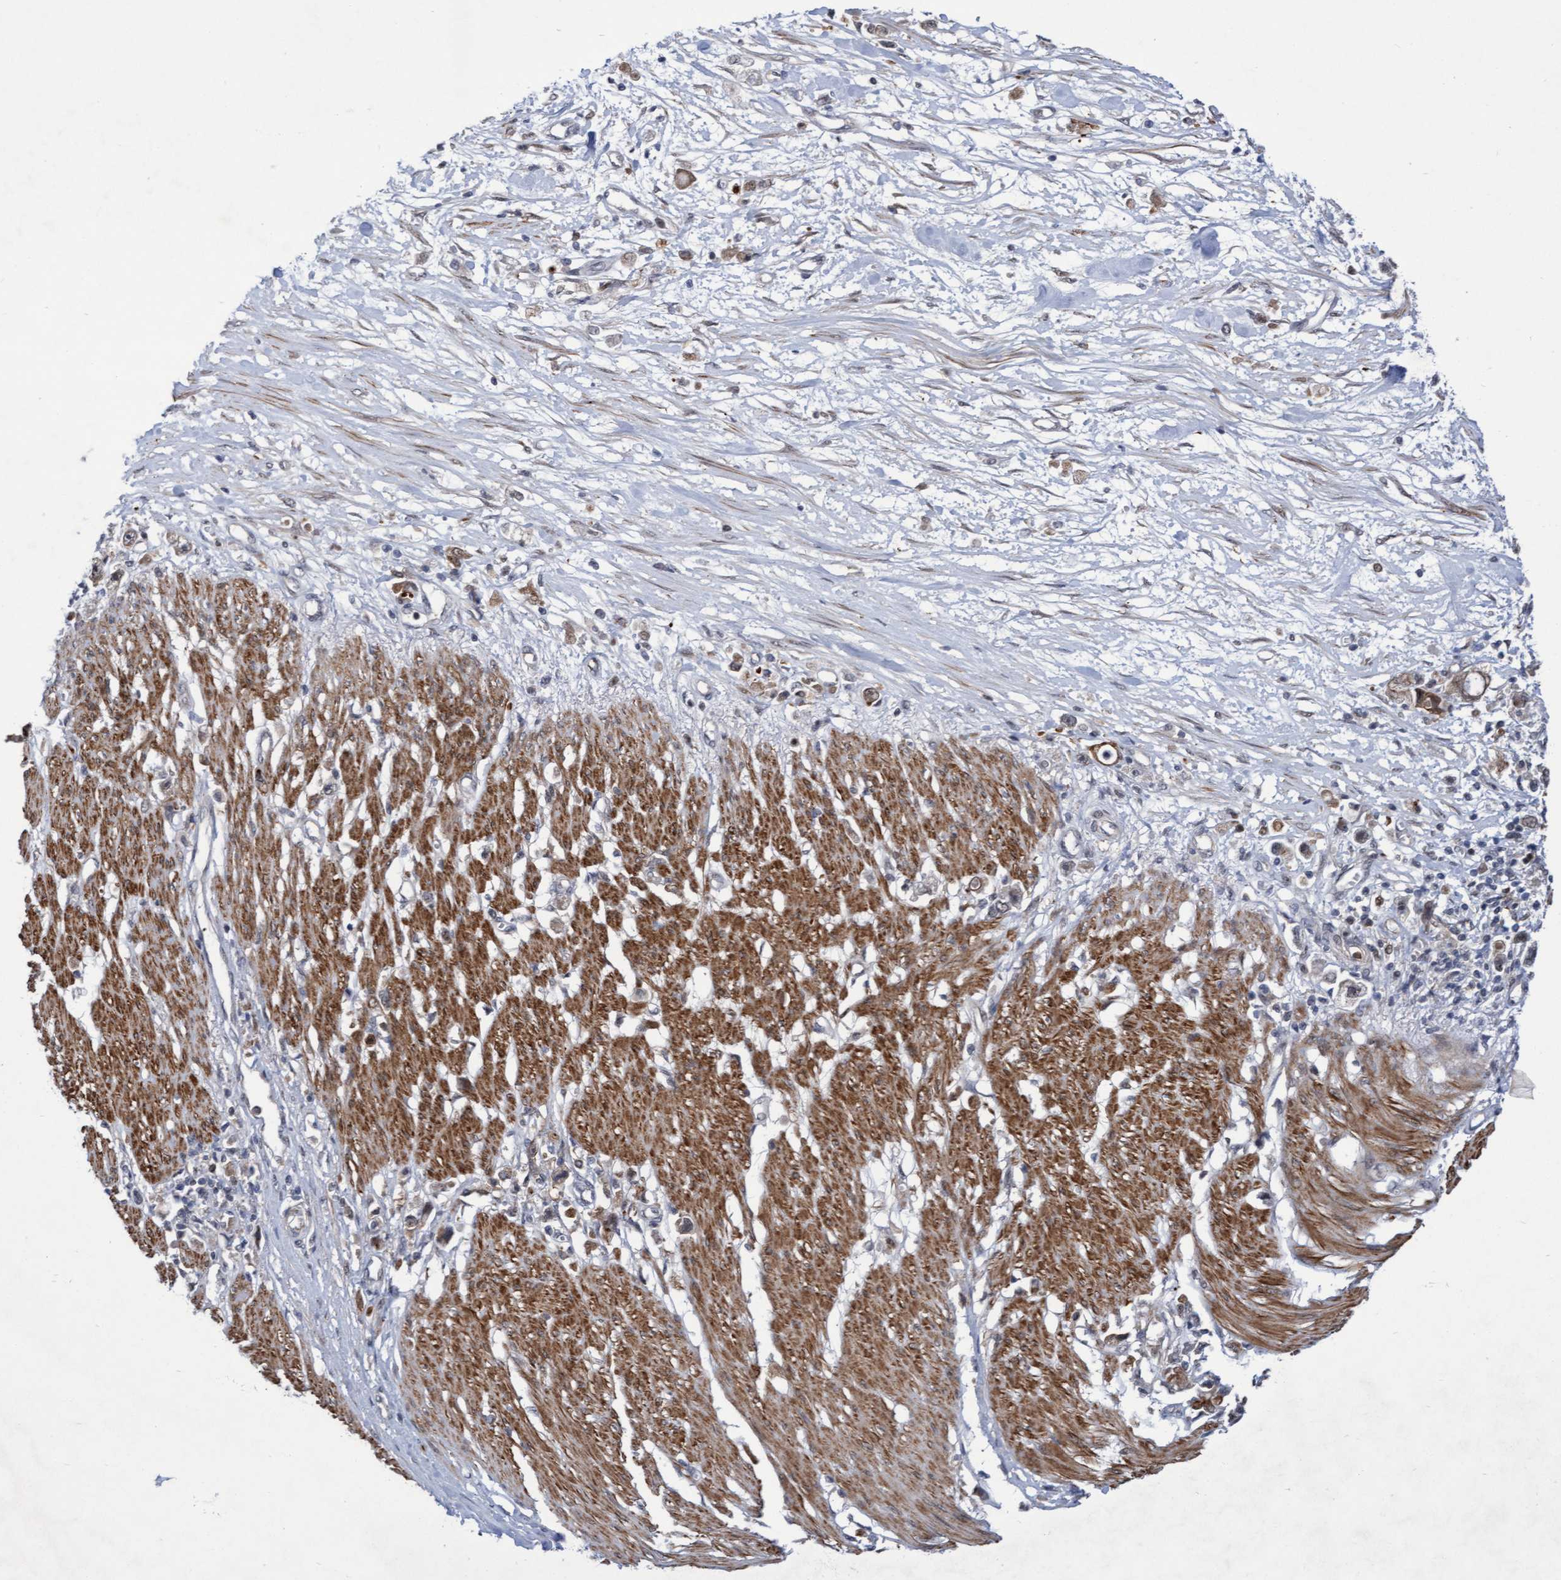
{"staining": {"intensity": "weak", "quantity": "25%-75%", "location": "cytoplasmic/membranous"}, "tissue": "stomach cancer", "cell_type": "Tumor cells", "image_type": "cancer", "snomed": [{"axis": "morphology", "description": "Adenocarcinoma, NOS"}, {"axis": "topography", "description": "Stomach"}], "caption": "Immunohistochemical staining of human stomach cancer (adenocarcinoma) displays low levels of weak cytoplasmic/membranous protein expression in about 25%-75% of tumor cells.", "gene": "RAP1GAP2", "patient": {"sex": "female", "age": 59}}